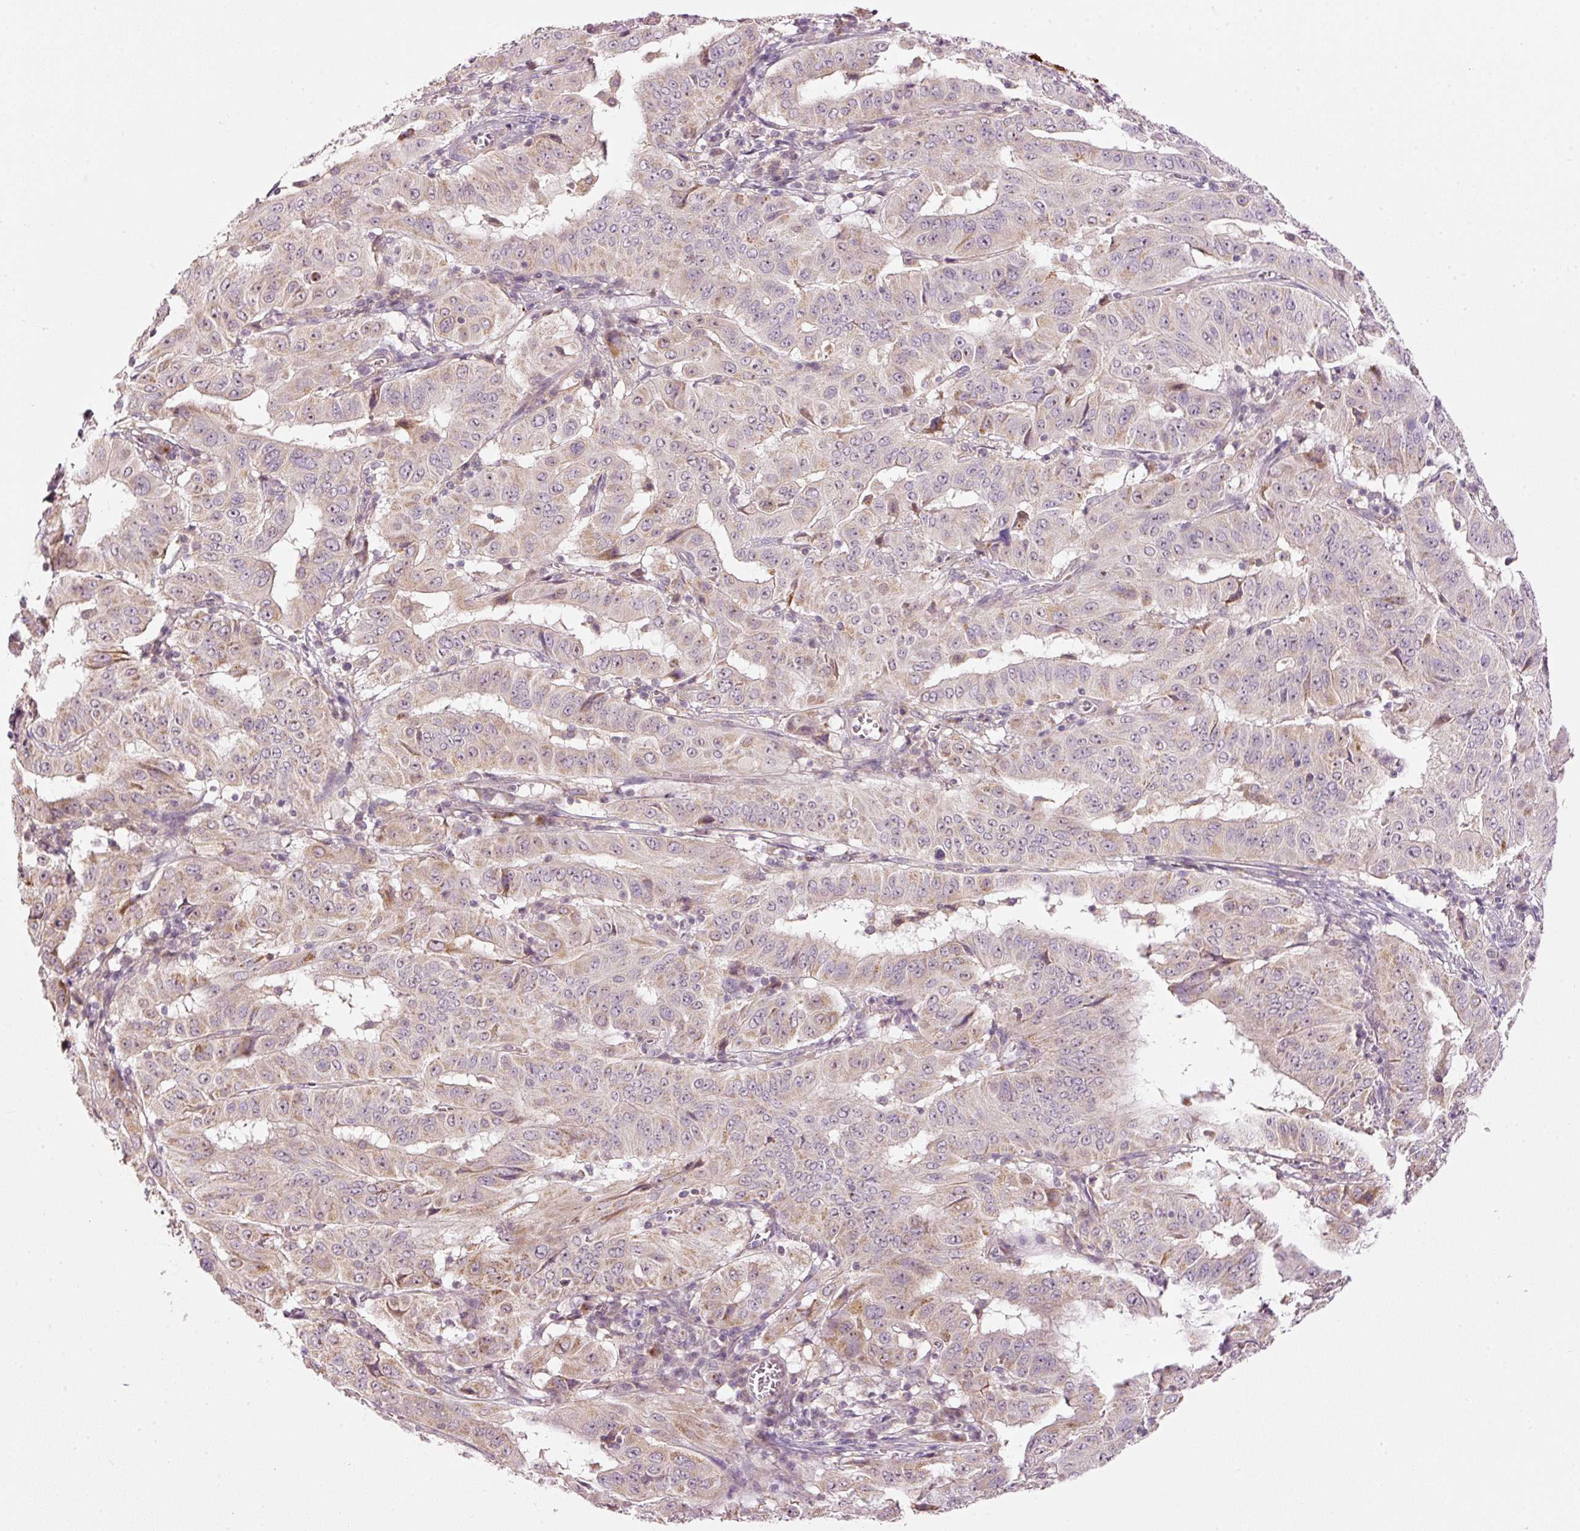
{"staining": {"intensity": "moderate", "quantity": "<25%", "location": "cytoplasmic/membranous"}, "tissue": "pancreatic cancer", "cell_type": "Tumor cells", "image_type": "cancer", "snomed": [{"axis": "morphology", "description": "Adenocarcinoma, NOS"}, {"axis": "topography", "description": "Pancreas"}], "caption": "A low amount of moderate cytoplasmic/membranous positivity is present in about <25% of tumor cells in adenocarcinoma (pancreatic) tissue.", "gene": "CDC20B", "patient": {"sex": "male", "age": 63}}